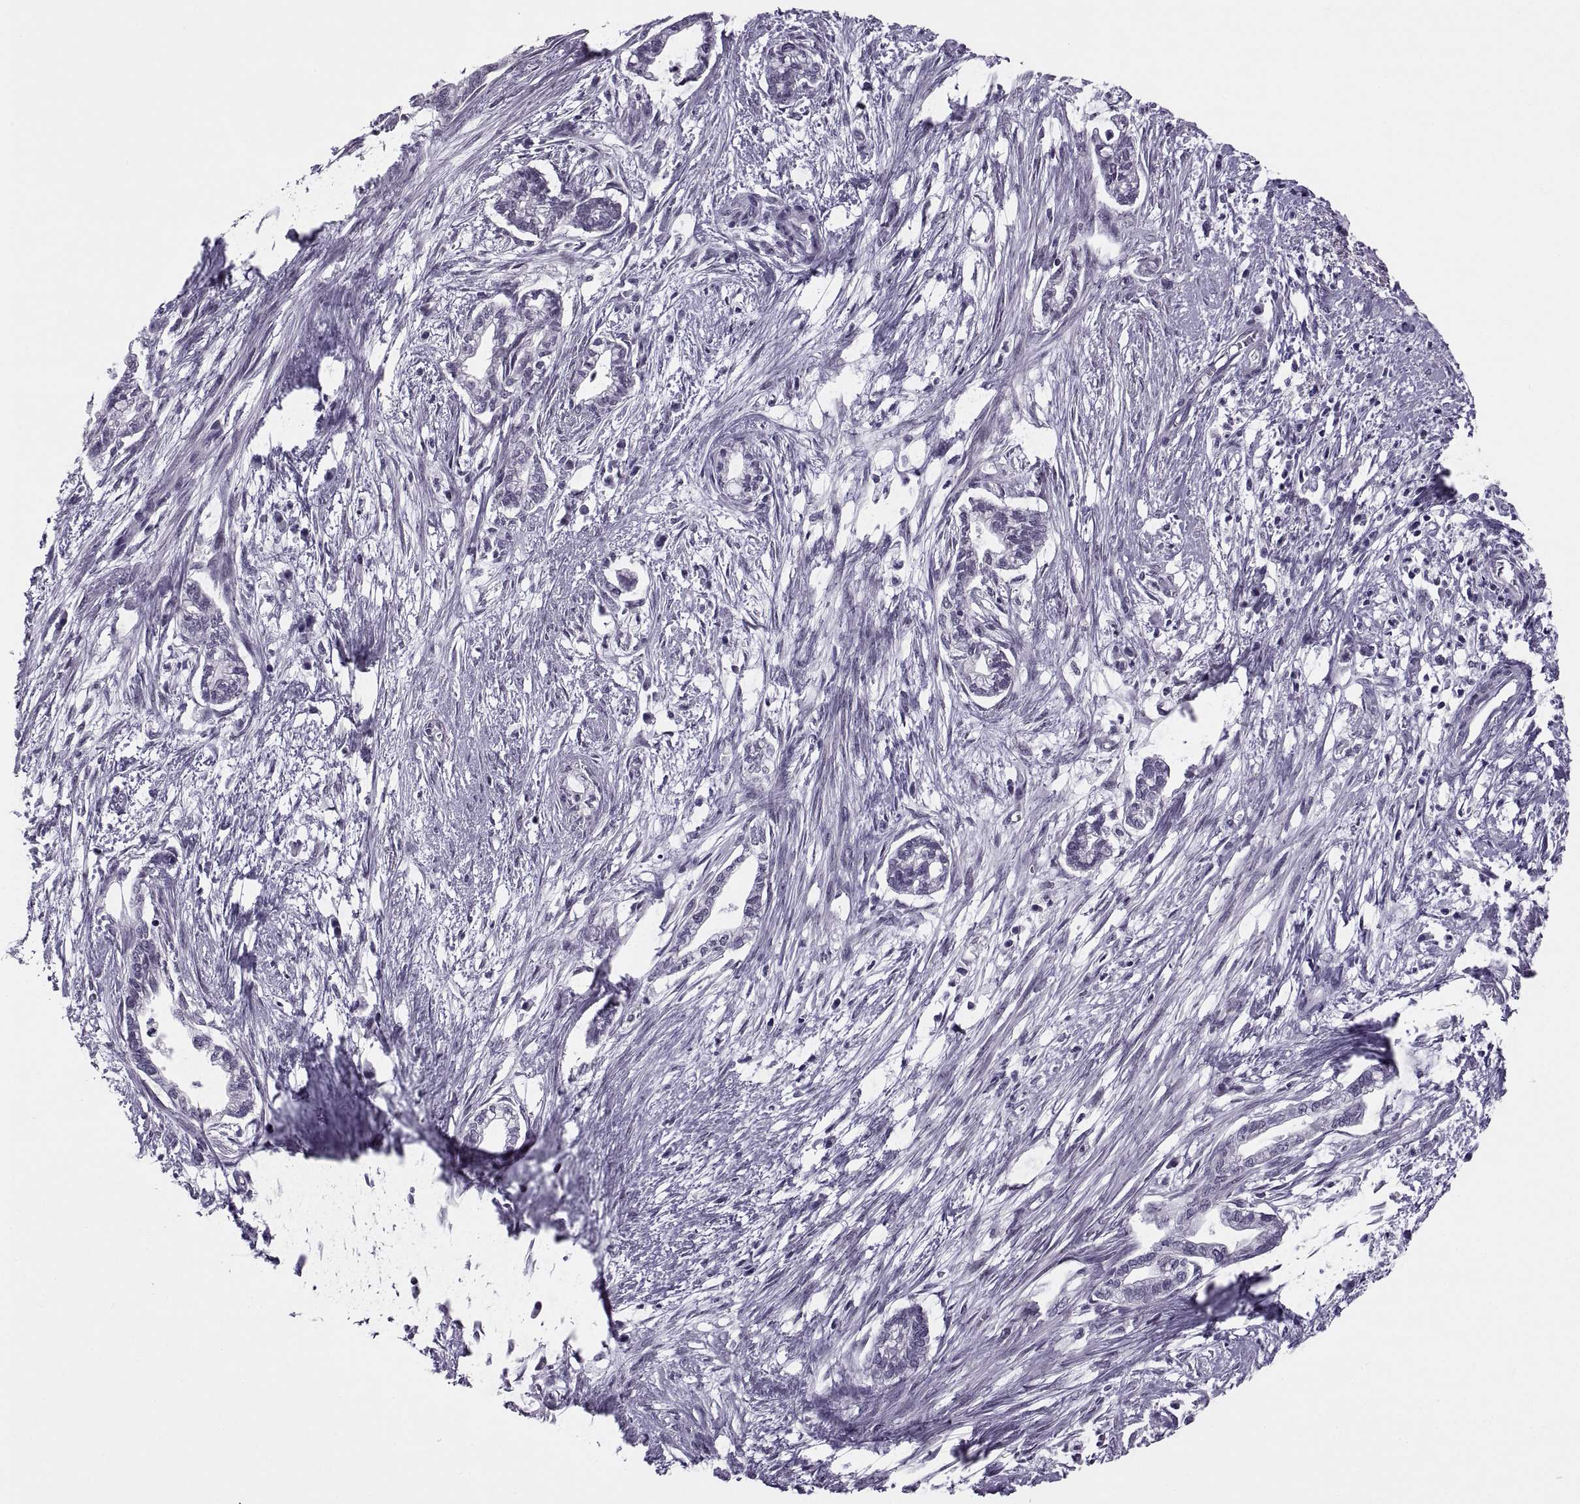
{"staining": {"intensity": "negative", "quantity": "none", "location": "none"}, "tissue": "cervical cancer", "cell_type": "Tumor cells", "image_type": "cancer", "snomed": [{"axis": "morphology", "description": "Adenocarcinoma, NOS"}, {"axis": "topography", "description": "Cervix"}], "caption": "This is an IHC photomicrograph of cervical cancer (adenocarcinoma). There is no staining in tumor cells.", "gene": "TBC1D3G", "patient": {"sex": "female", "age": 62}}